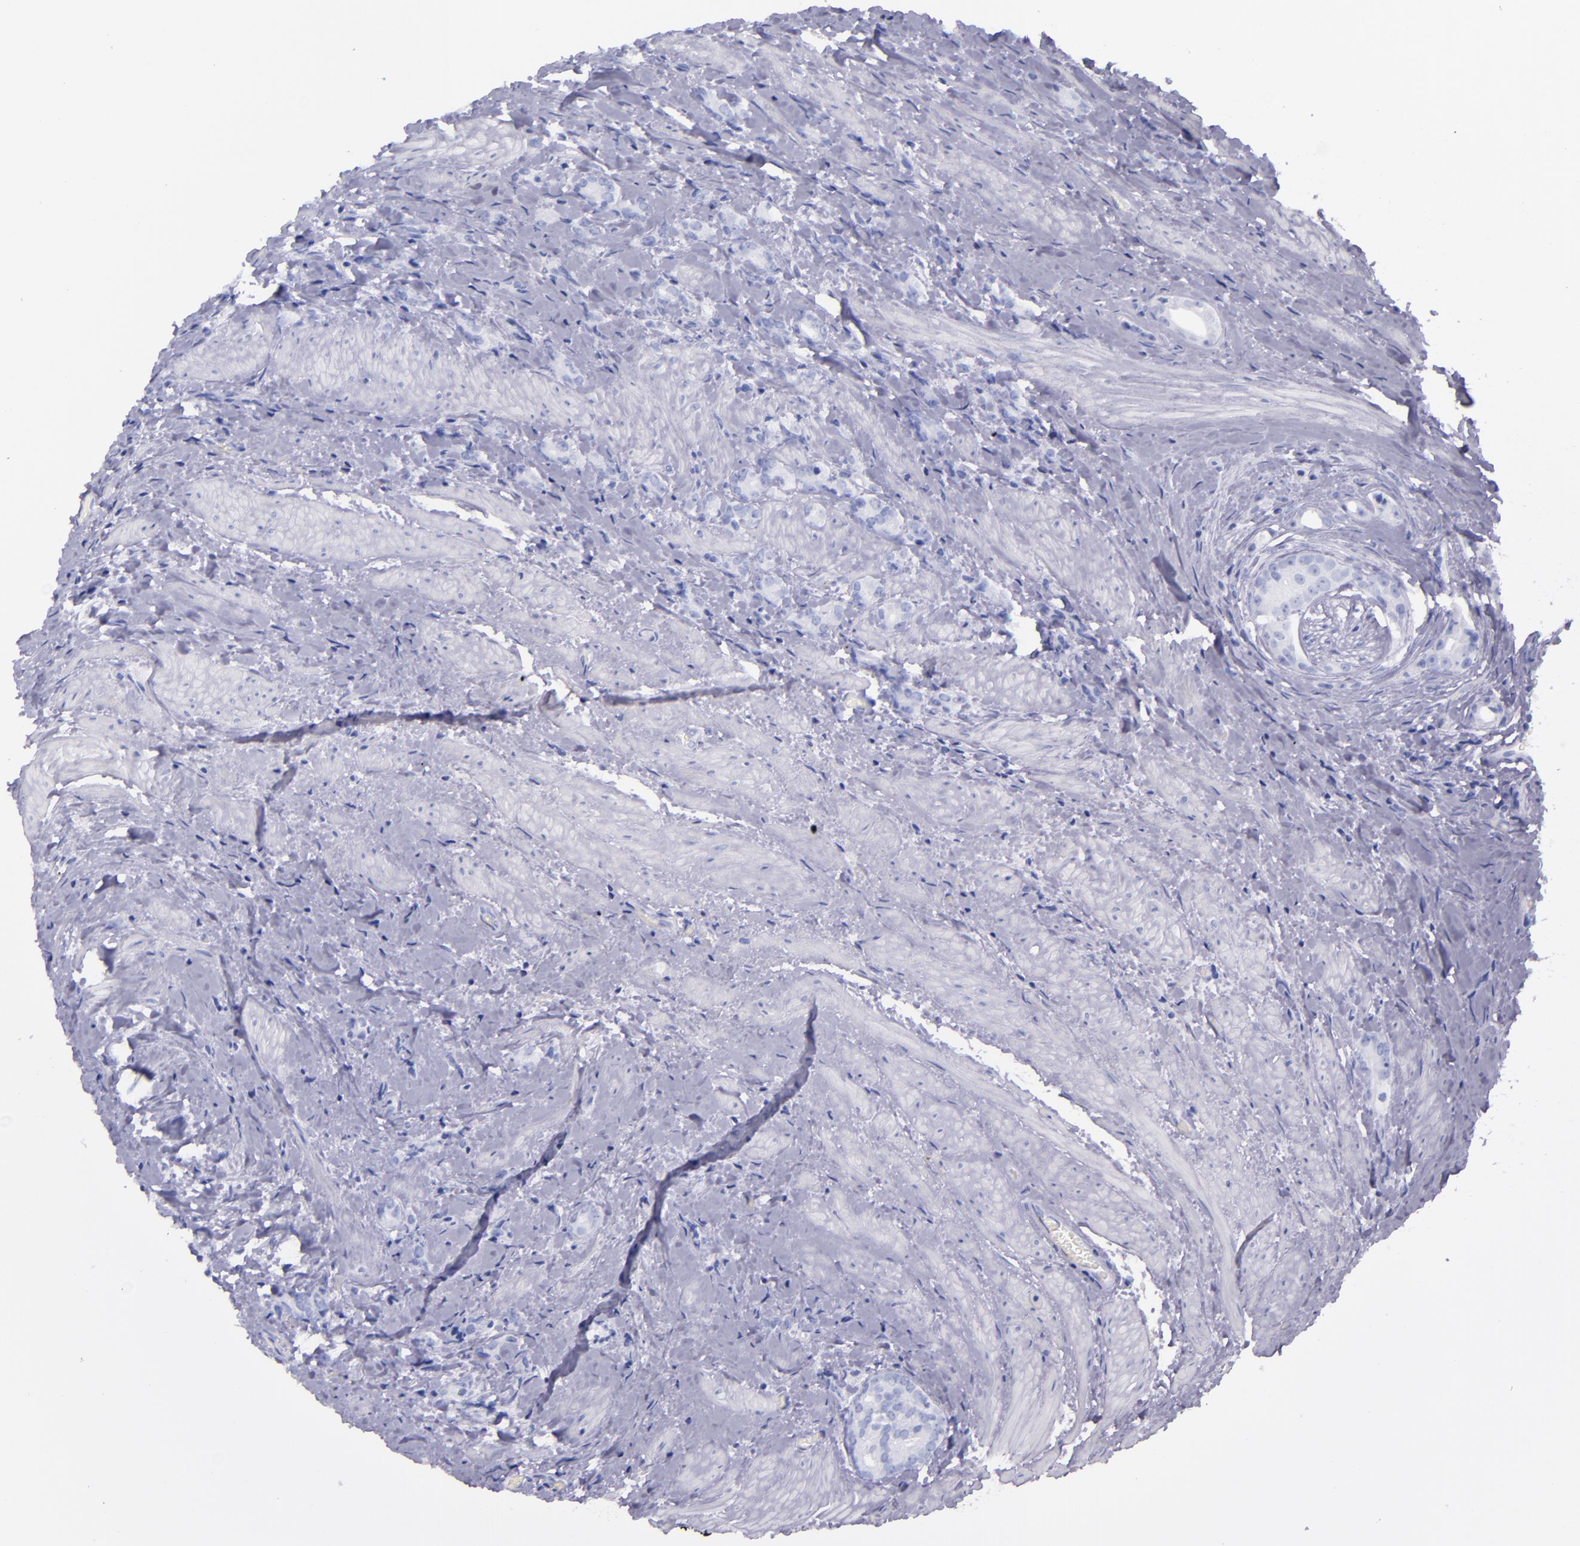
{"staining": {"intensity": "negative", "quantity": "none", "location": "none"}, "tissue": "prostate cancer", "cell_type": "Tumor cells", "image_type": "cancer", "snomed": [{"axis": "morphology", "description": "Adenocarcinoma, Medium grade"}, {"axis": "topography", "description": "Prostate"}], "caption": "IHC of adenocarcinoma (medium-grade) (prostate) shows no positivity in tumor cells.", "gene": "SFTPB", "patient": {"sex": "male", "age": 59}}